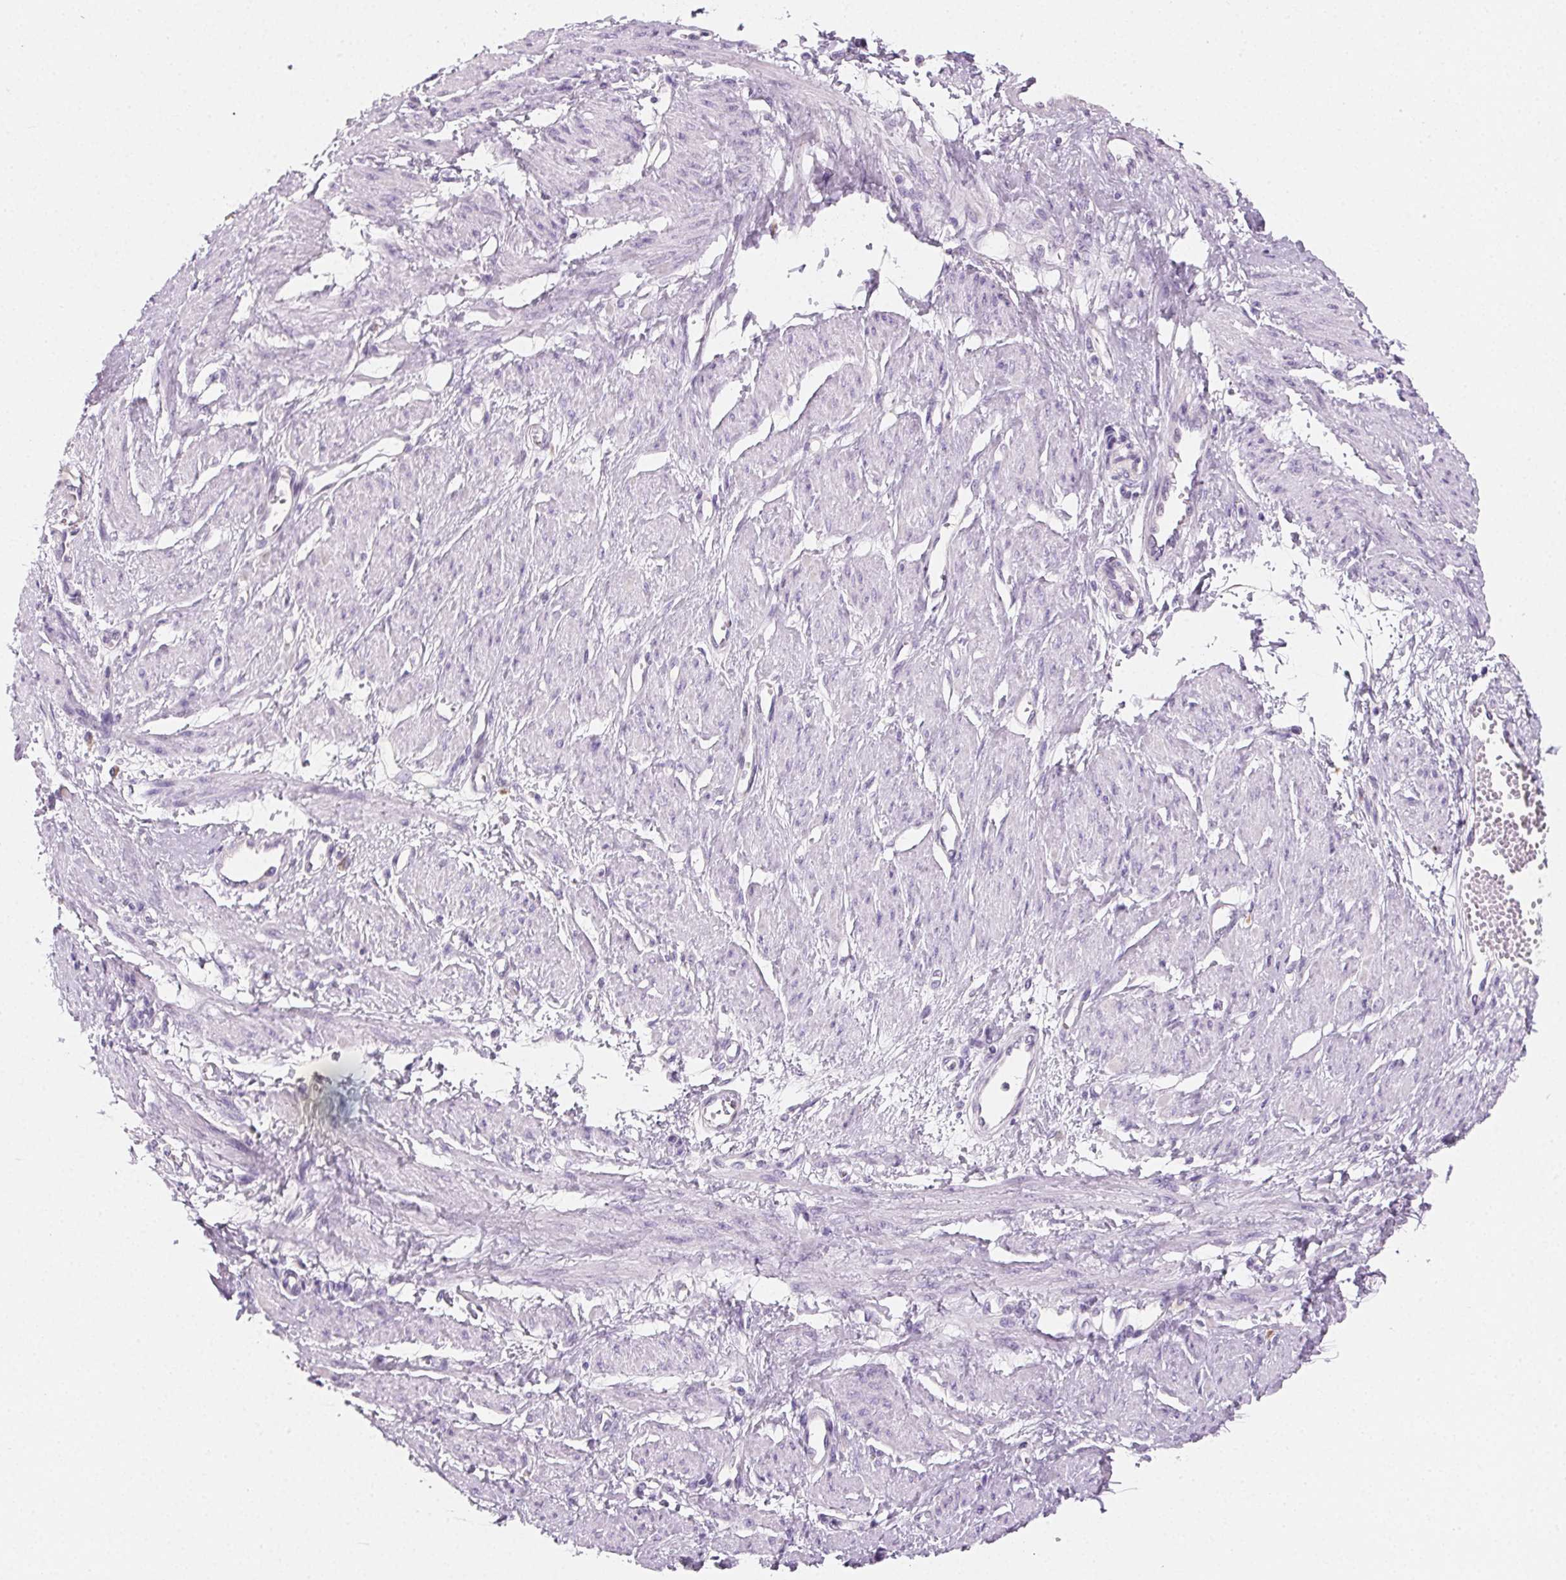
{"staining": {"intensity": "negative", "quantity": "none", "location": "none"}, "tissue": "smooth muscle", "cell_type": "Smooth muscle cells", "image_type": "normal", "snomed": [{"axis": "morphology", "description": "Normal tissue, NOS"}, {"axis": "topography", "description": "Smooth muscle"}, {"axis": "topography", "description": "Uterus"}], "caption": "A high-resolution micrograph shows immunohistochemistry (IHC) staining of benign smooth muscle, which reveals no significant expression in smooth muscle cells.", "gene": "PRSS1", "patient": {"sex": "female", "age": 39}}